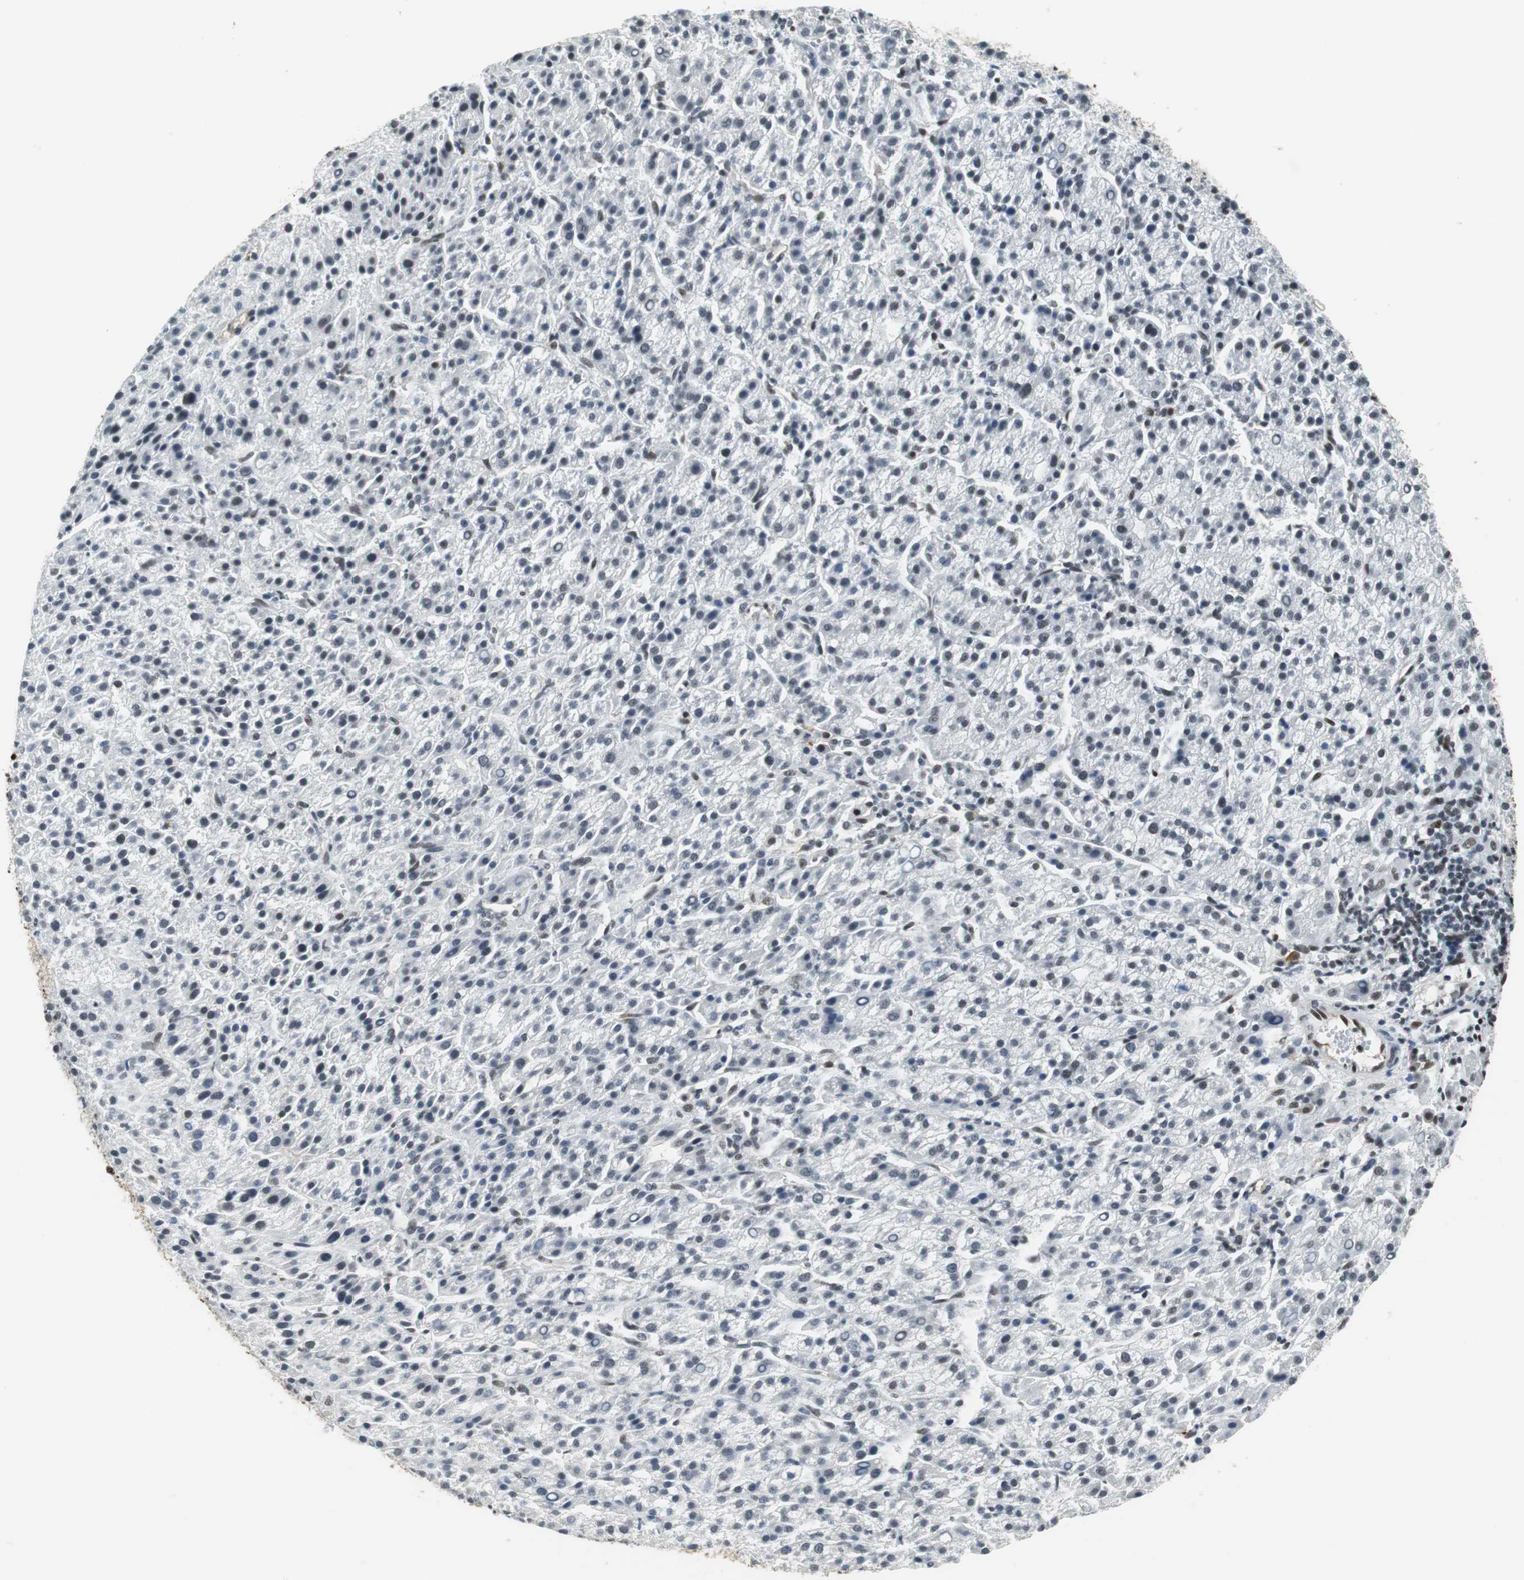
{"staining": {"intensity": "moderate", "quantity": "25%-75%", "location": "nuclear"}, "tissue": "liver cancer", "cell_type": "Tumor cells", "image_type": "cancer", "snomed": [{"axis": "morphology", "description": "Carcinoma, Hepatocellular, NOS"}, {"axis": "topography", "description": "Liver"}], "caption": "Moderate nuclear positivity is appreciated in about 25%-75% of tumor cells in hepatocellular carcinoma (liver). Ihc stains the protein of interest in brown and the nuclei are stained blue.", "gene": "PRKDC", "patient": {"sex": "female", "age": 58}}